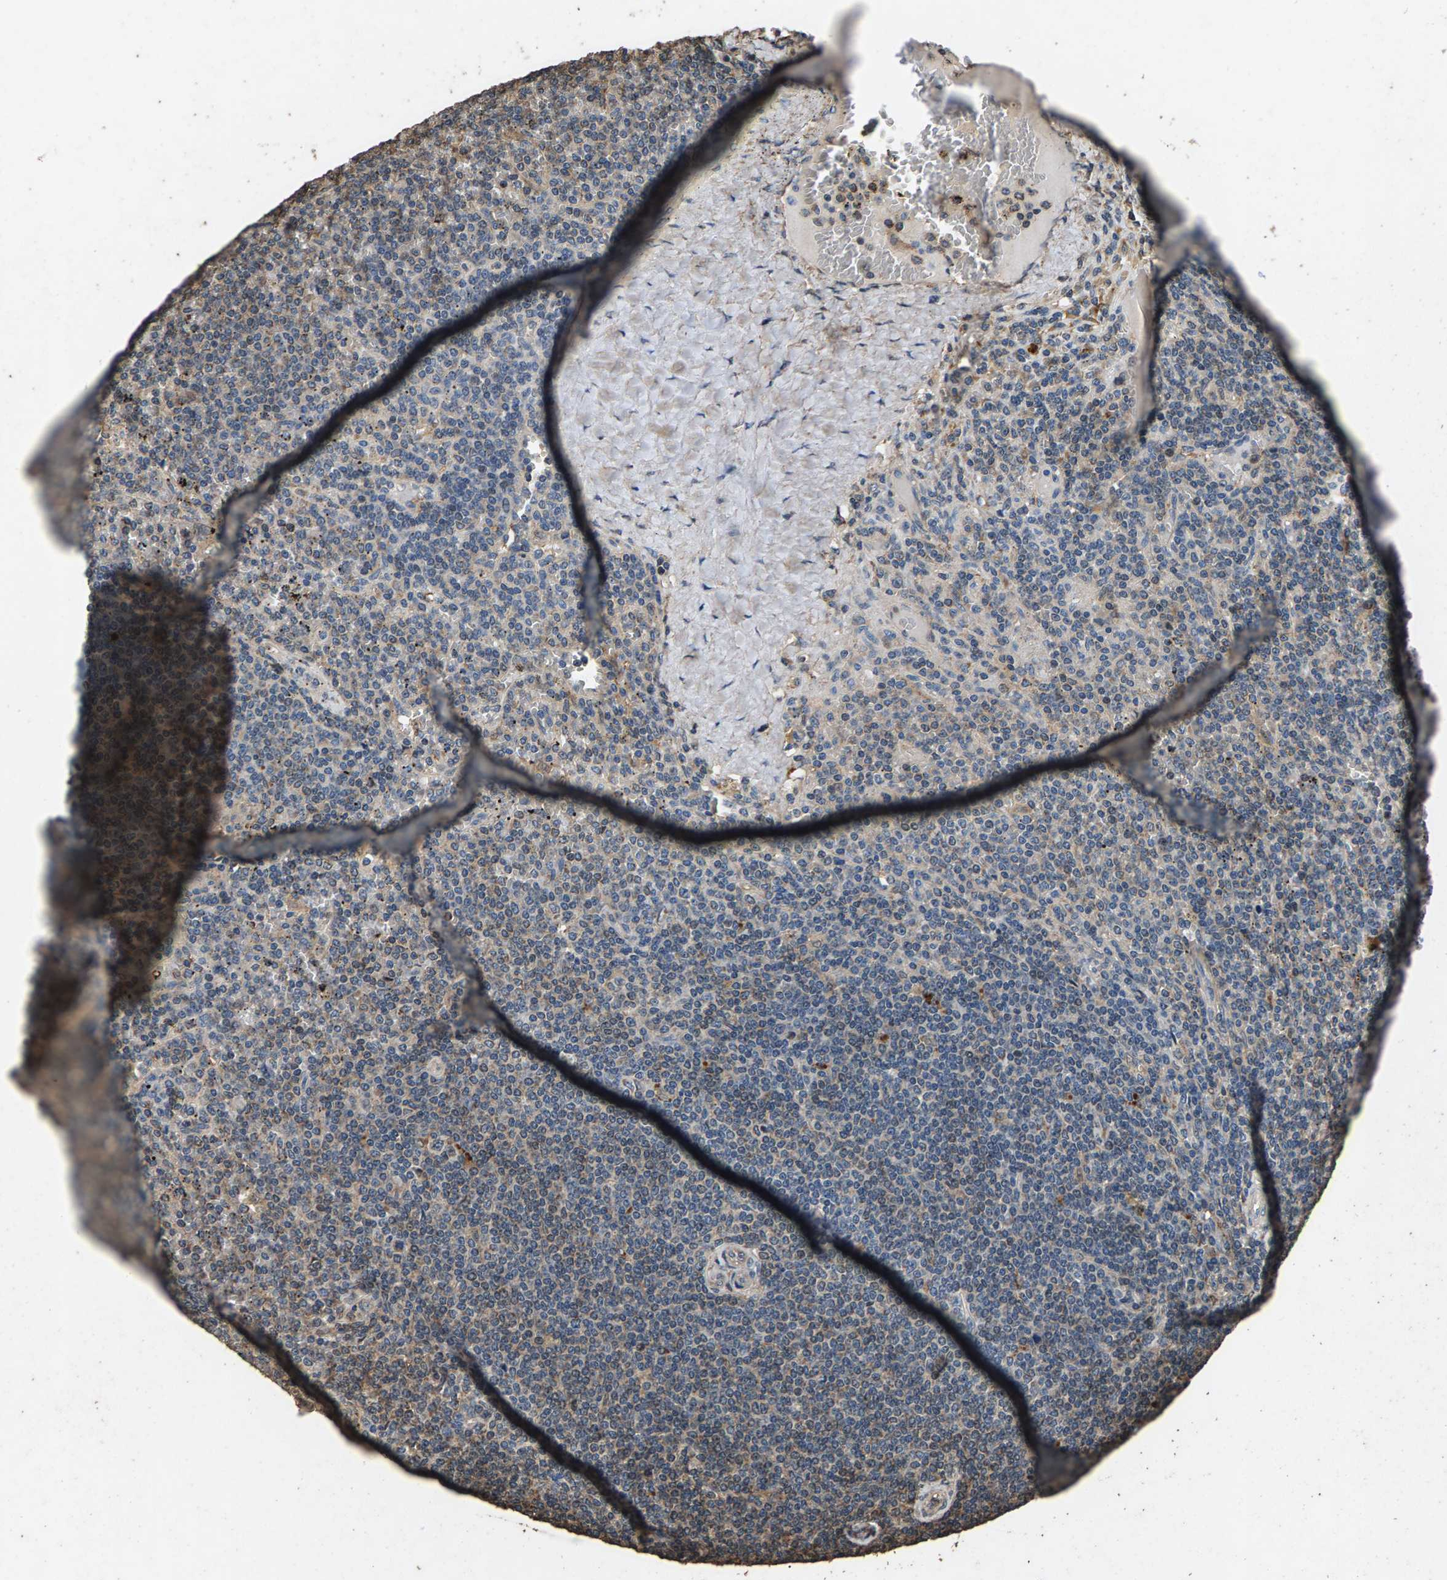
{"staining": {"intensity": "weak", "quantity": "<25%", "location": "cytoplasmic/membranous"}, "tissue": "lymphoma", "cell_type": "Tumor cells", "image_type": "cancer", "snomed": [{"axis": "morphology", "description": "Malignant lymphoma, non-Hodgkin's type, Low grade"}, {"axis": "topography", "description": "Spleen"}], "caption": "This is an immunohistochemistry photomicrograph of human malignant lymphoma, non-Hodgkin's type (low-grade). There is no expression in tumor cells.", "gene": "MRPL27", "patient": {"sex": "female", "age": 19}}